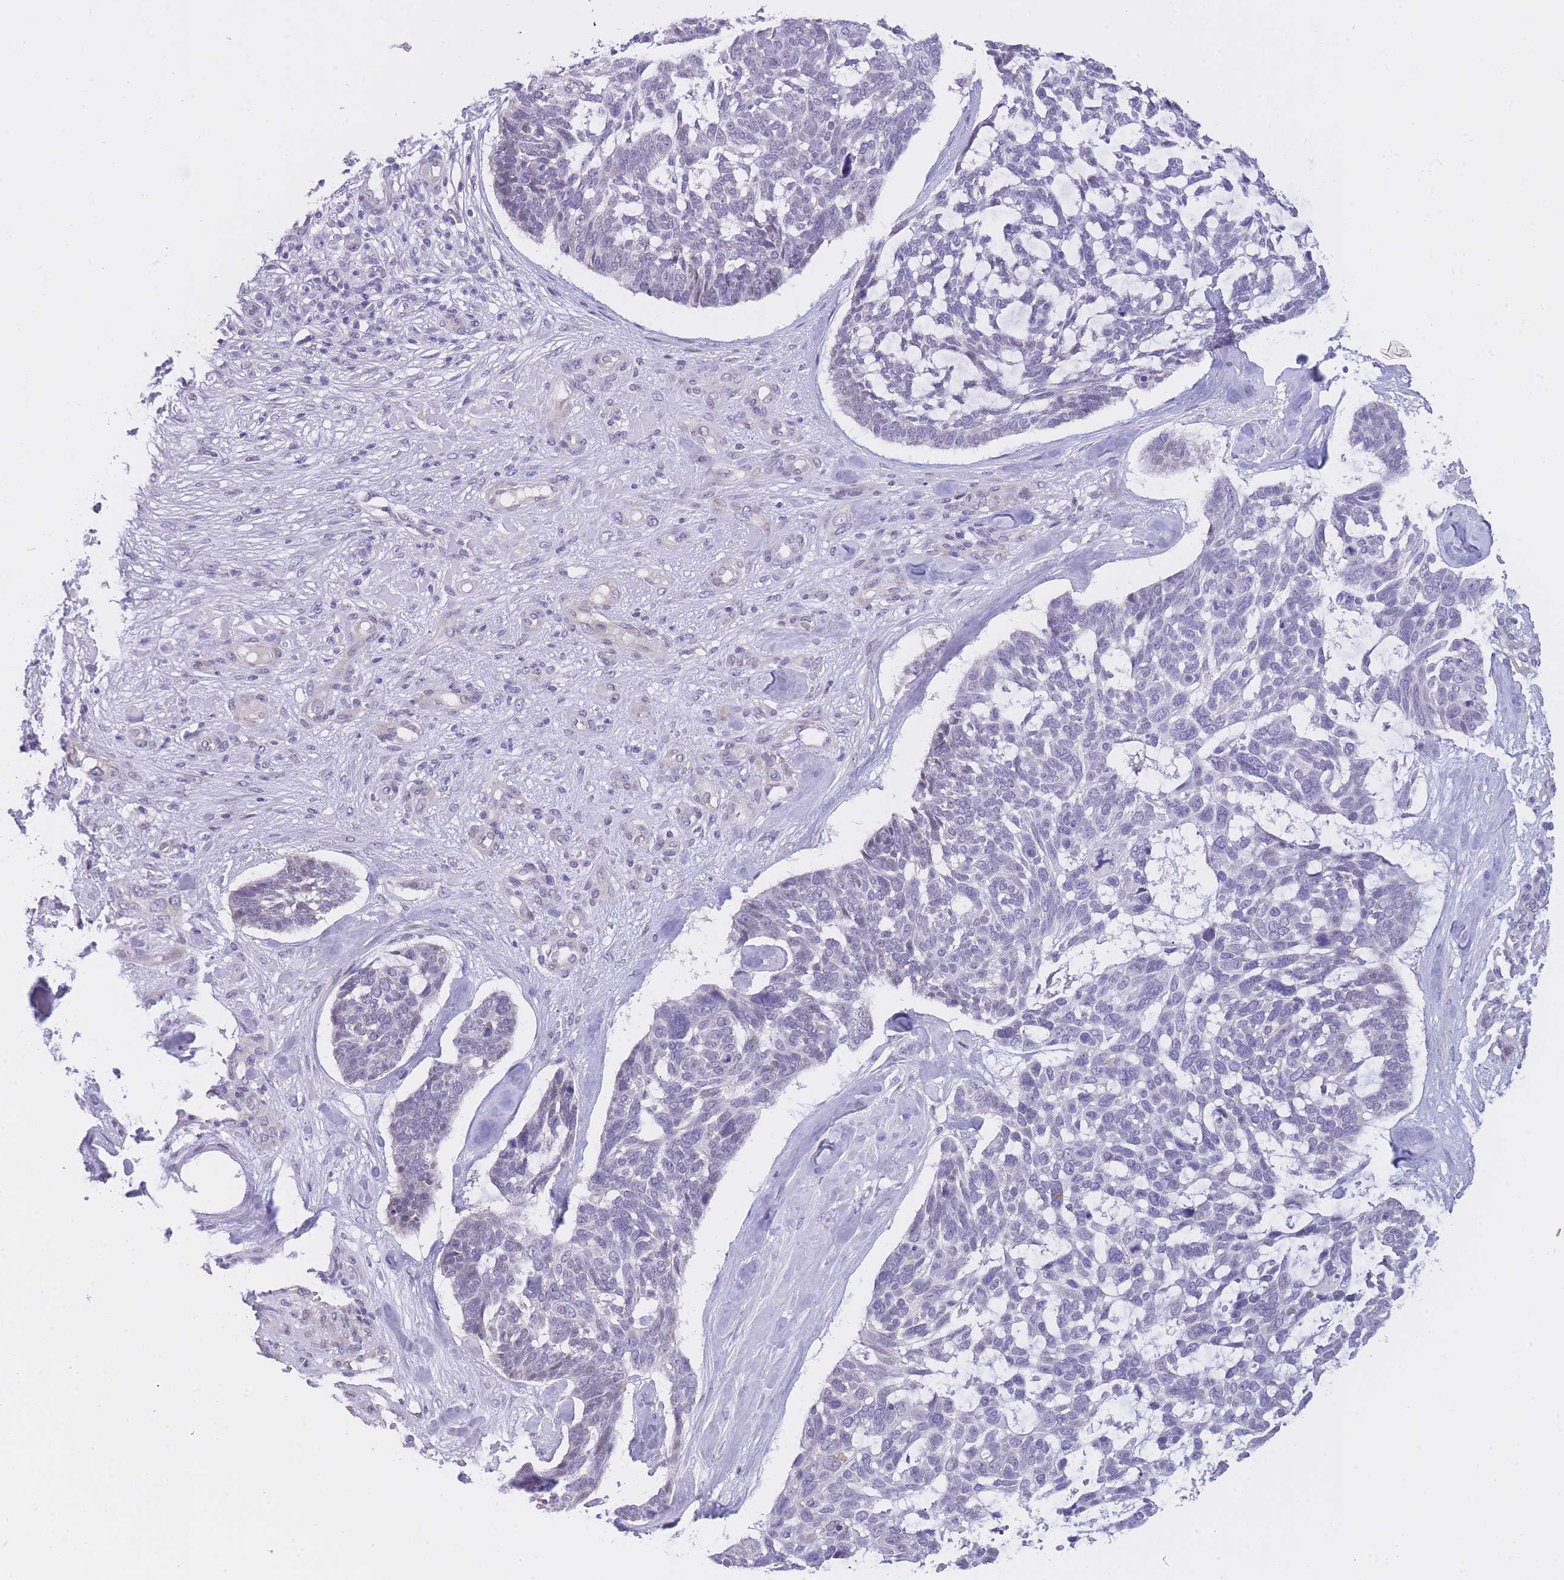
{"staining": {"intensity": "negative", "quantity": "none", "location": "none"}, "tissue": "skin cancer", "cell_type": "Tumor cells", "image_type": "cancer", "snomed": [{"axis": "morphology", "description": "Basal cell carcinoma"}, {"axis": "topography", "description": "Skin"}], "caption": "Tumor cells are negative for protein expression in human basal cell carcinoma (skin).", "gene": "PRR23B", "patient": {"sex": "male", "age": 88}}